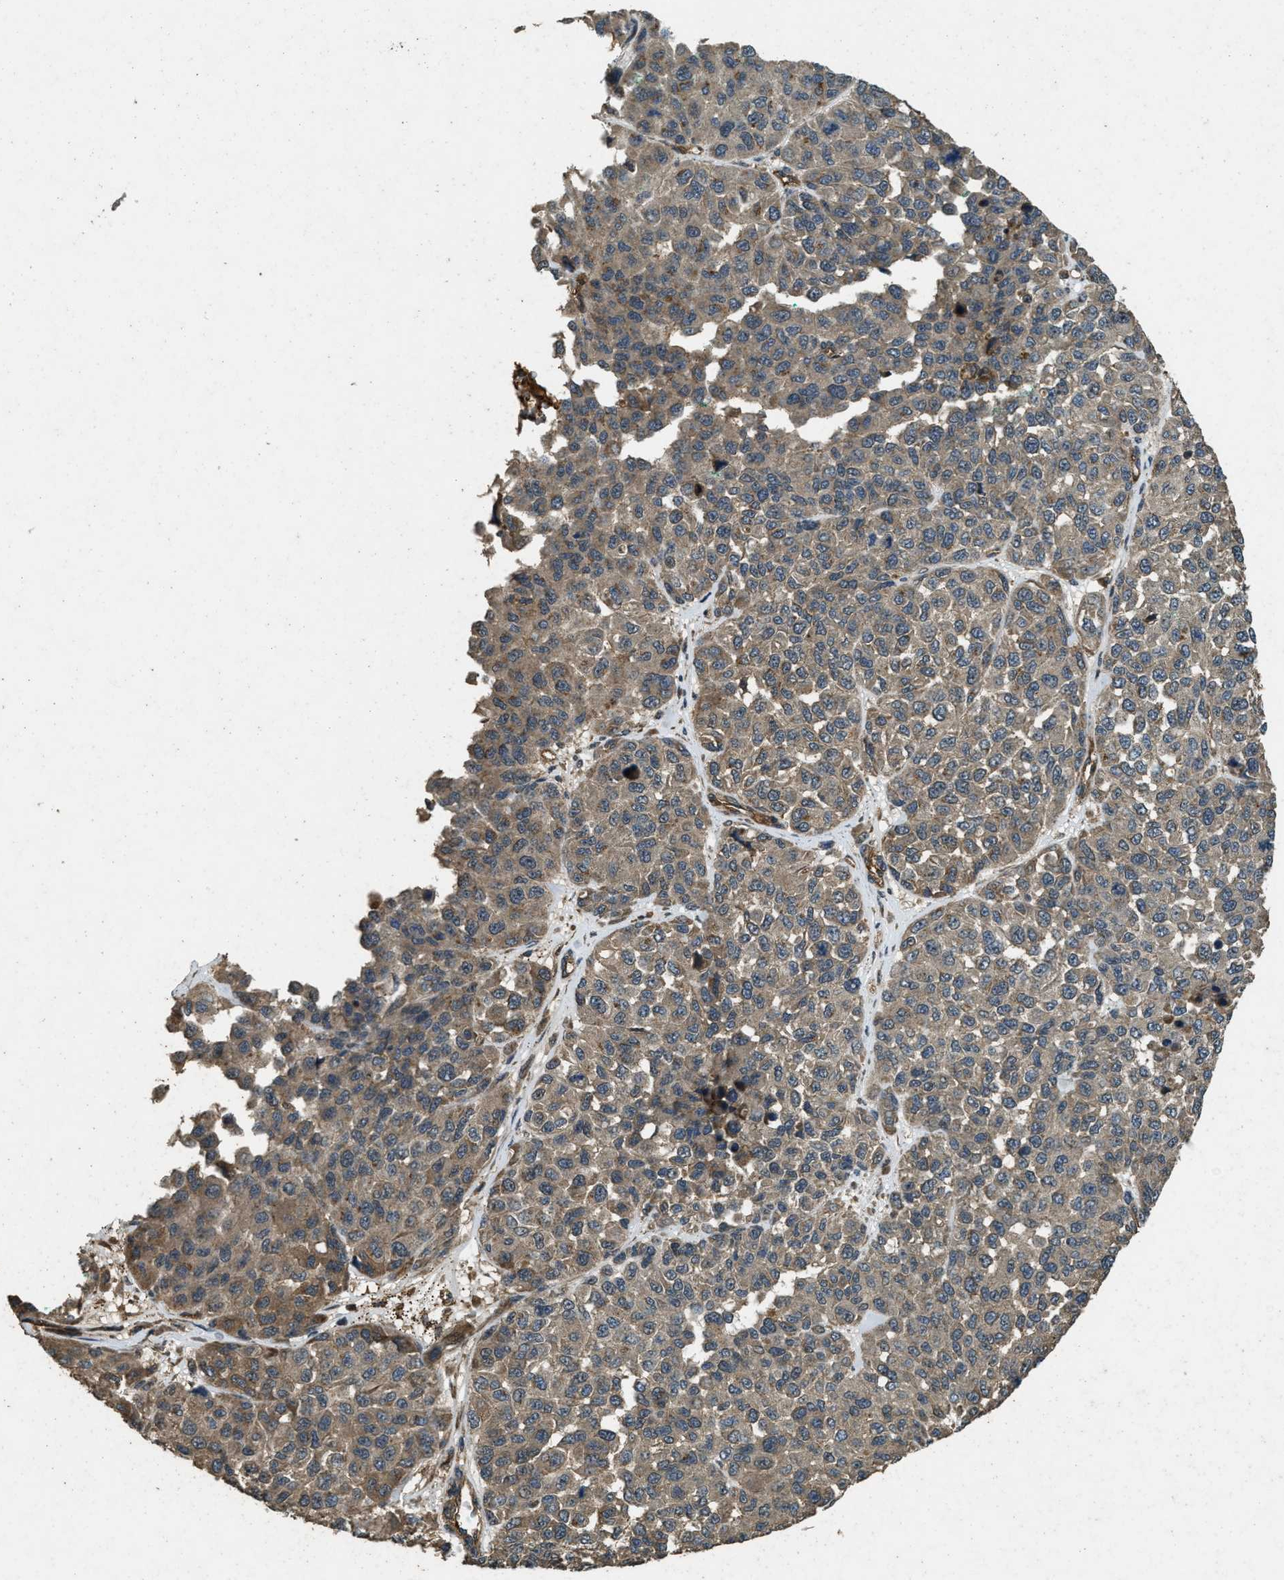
{"staining": {"intensity": "weak", "quantity": "25%-75%", "location": "cytoplasmic/membranous"}, "tissue": "melanoma", "cell_type": "Tumor cells", "image_type": "cancer", "snomed": [{"axis": "morphology", "description": "Malignant melanoma, NOS"}, {"axis": "topography", "description": "Skin"}], "caption": "Weak cytoplasmic/membranous positivity is present in about 25%-75% of tumor cells in melanoma.", "gene": "ATP8B1", "patient": {"sex": "male", "age": 62}}